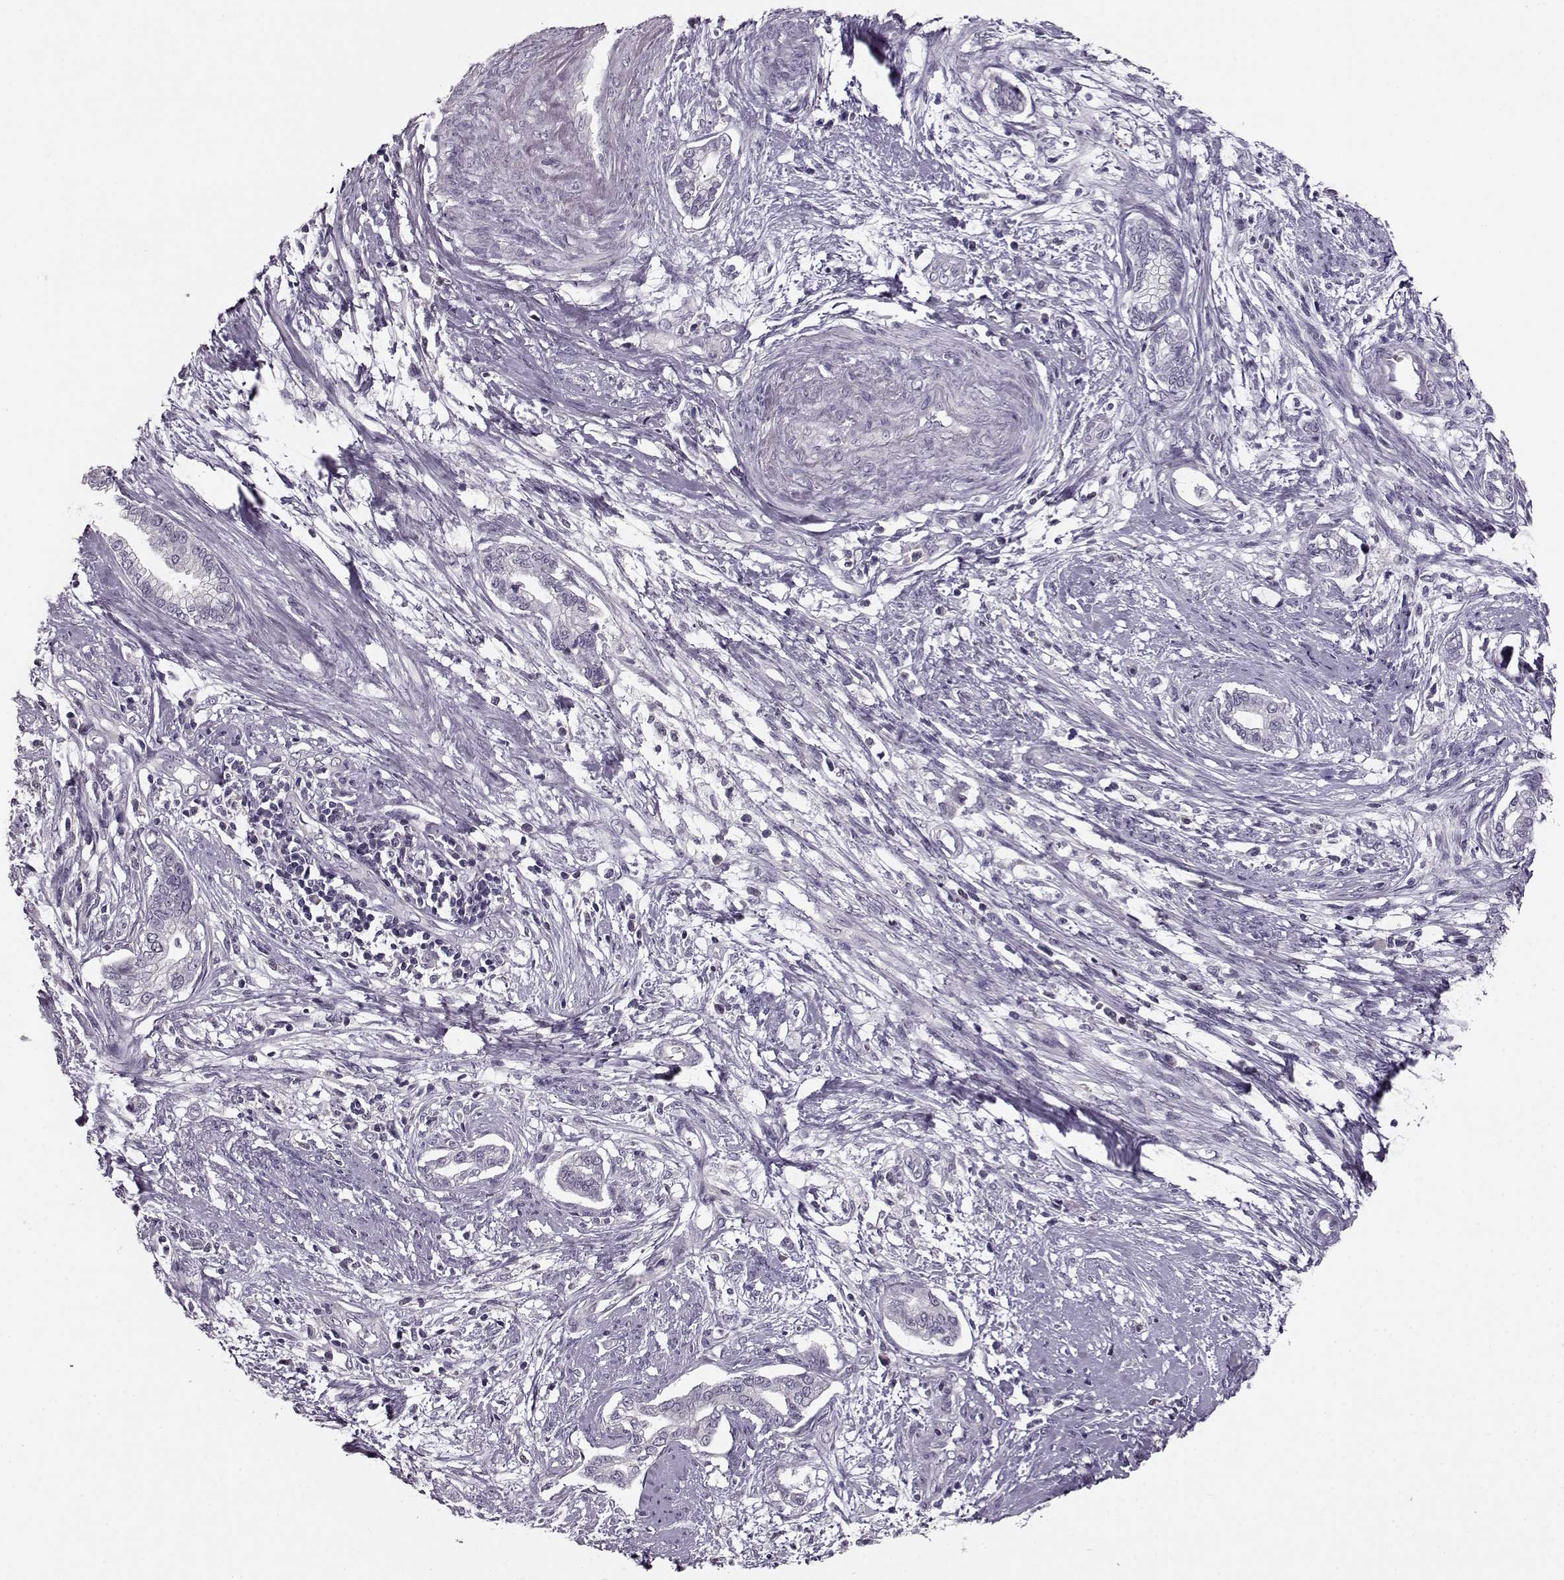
{"staining": {"intensity": "negative", "quantity": "none", "location": "none"}, "tissue": "cervical cancer", "cell_type": "Tumor cells", "image_type": "cancer", "snomed": [{"axis": "morphology", "description": "Adenocarcinoma, NOS"}, {"axis": "topography", "description": "Cervix"}], "caption": "This image is of cervical adenocarcinoma stained with immunohistochemistry (IHC) to label a protein in brown with the nuclei are counter-stained blue. There is no expression in tumor cells.", "gene": "RP1L1", "patient": {"sex": "female", "age": 62}}